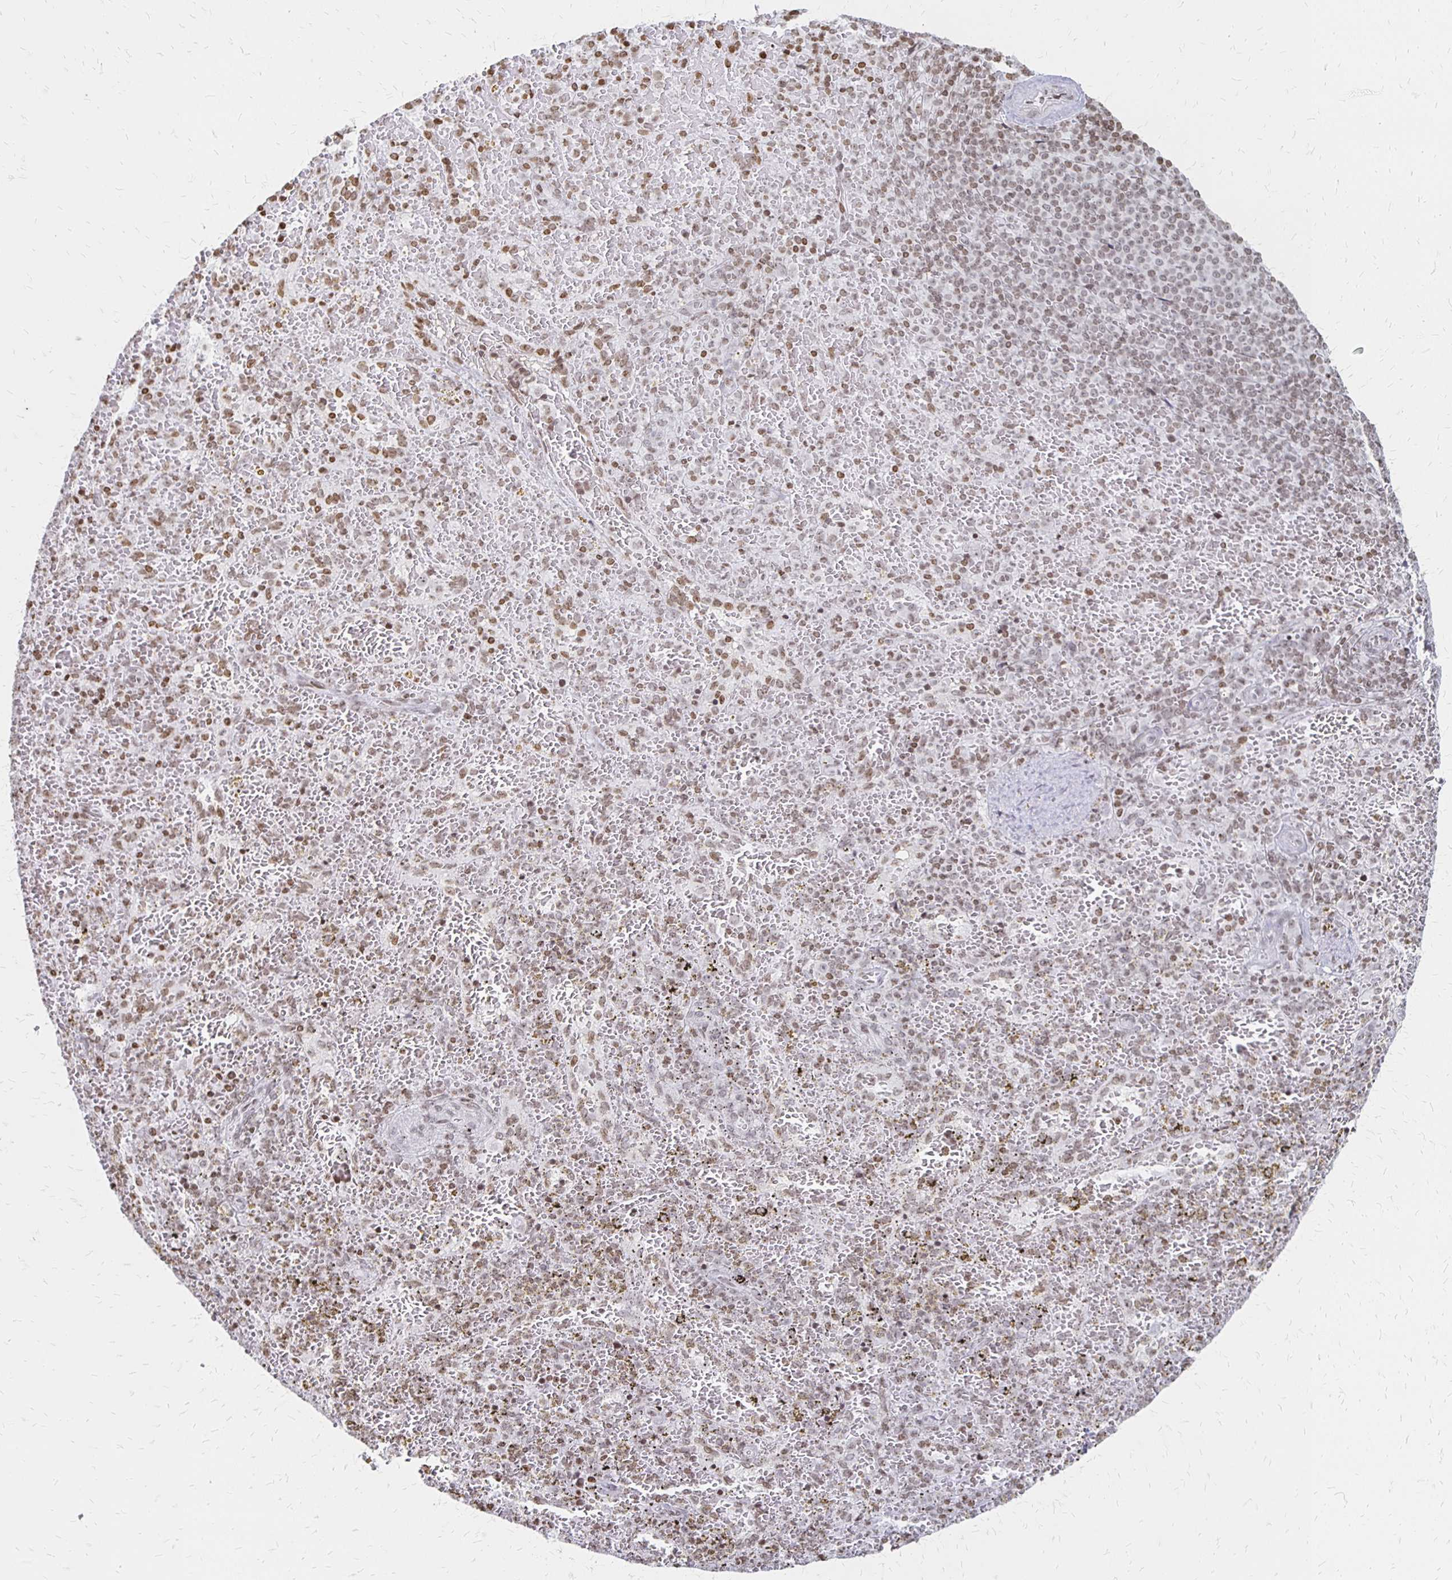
{"staining": {"intensity": "weak", "quantity": ">75%", "location": "nuclear"}, "tissue": "spleen", "cell_type": "Cells in red pulp", "image_type": "normal", "snomed": [{"axis": "morphology", "description": "Normal tissue, NOS"}, {"axis": "topography", "description": "Spleen"}], "caption": "This photomicrograph displays IHC staining of normal spleen, with low weak nuclear positivity in about >75% of cells in red pulp.", "gene": "ZNF280C", "patient": {"sex": "female", "age": 50}}